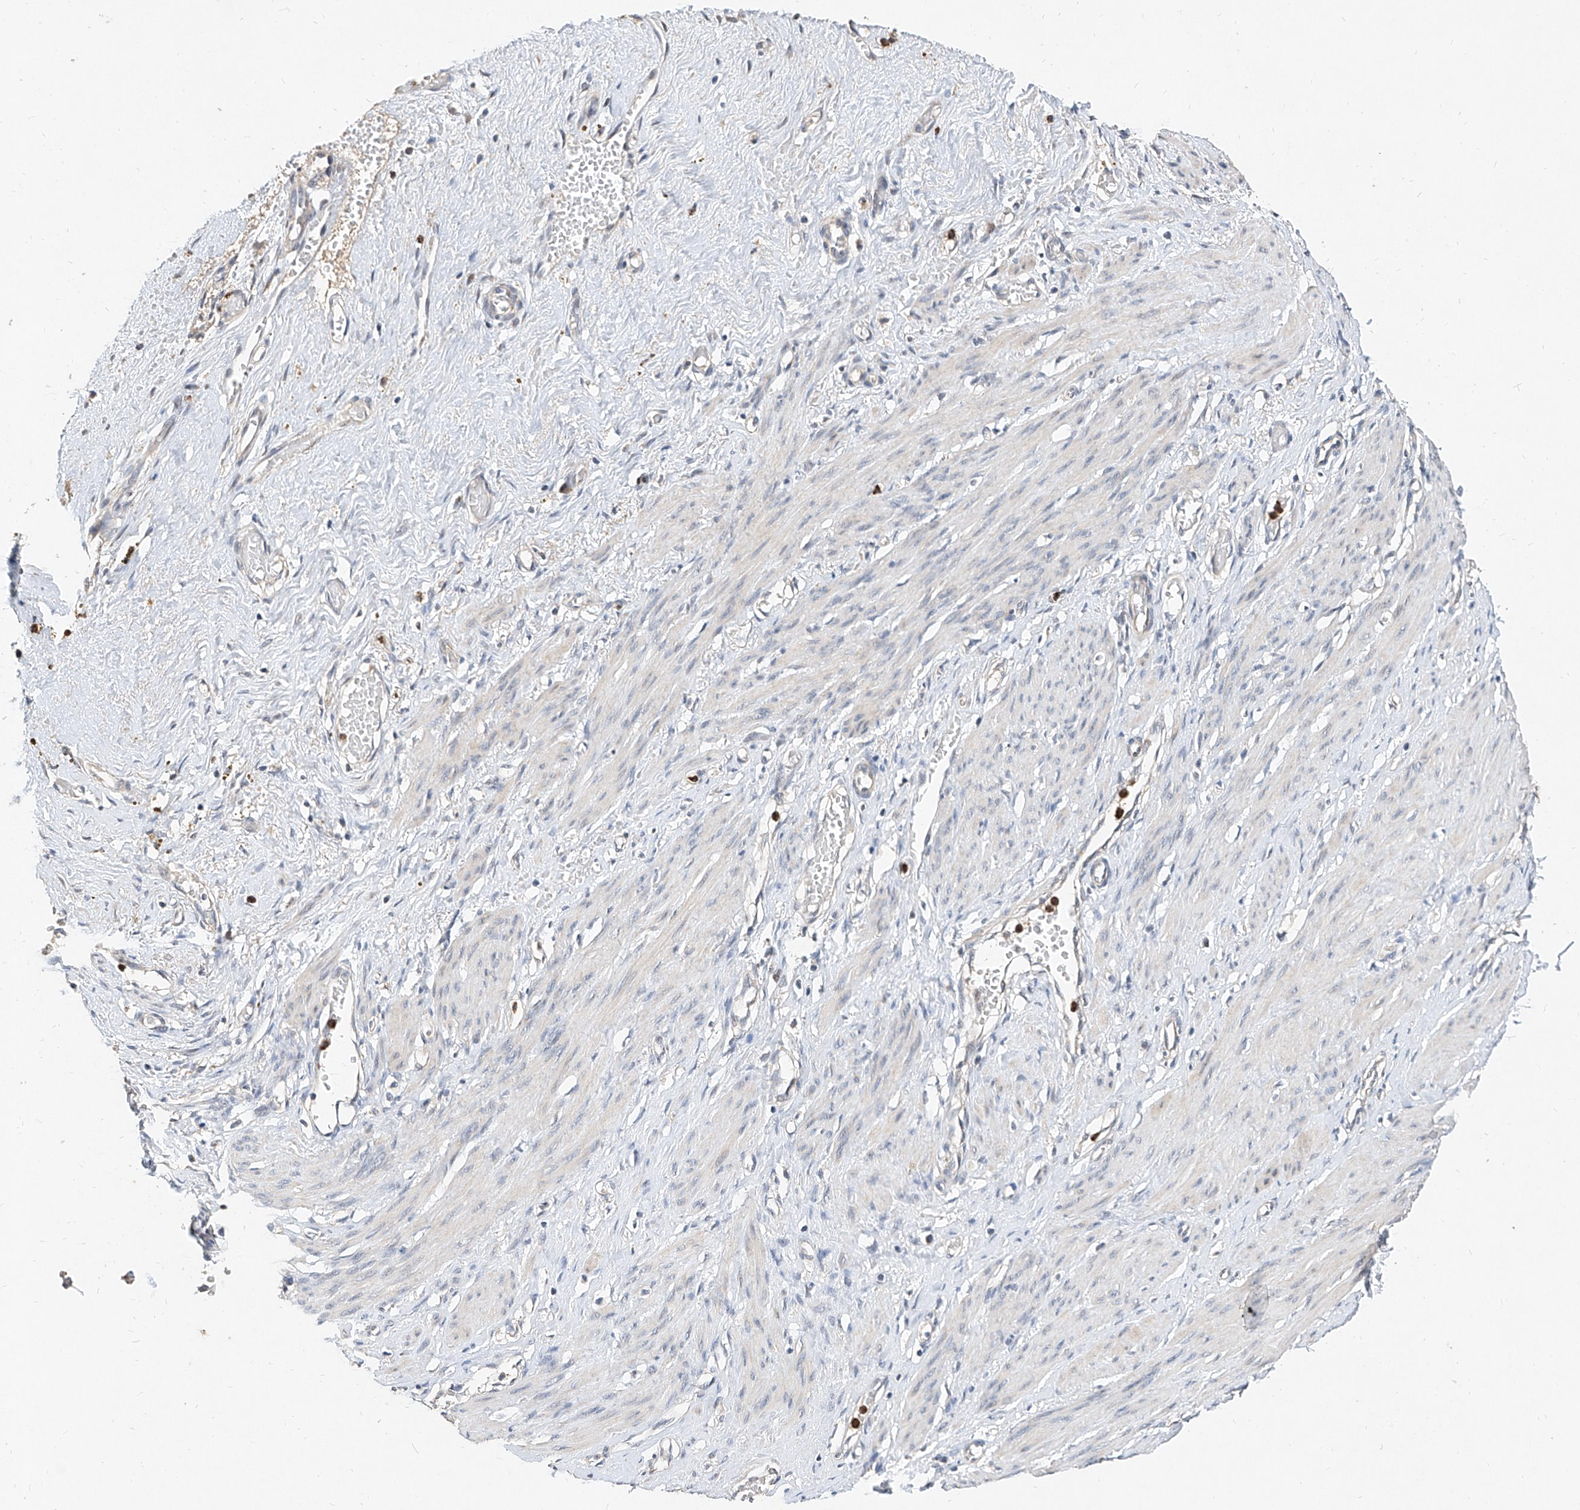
{"staining": {"intensity": "negative", "quantity": "none", "location": "none"}, "tissue": "smooth muscle", "cell_type": "Smooth muscle cells", "image_type": "normal", "snomed": [{"axis": "morphology", "description": "Normal tissue, NOS"}, {"axis": "topography", "description": "Endometrium"}], "caption": "Immunohistochemical staining of benign human smooth muscle exhibits no significant expression in smooth muscle cells.", "gene": "MFSD4B", "patient": {"sex": "female", "age": 33}}